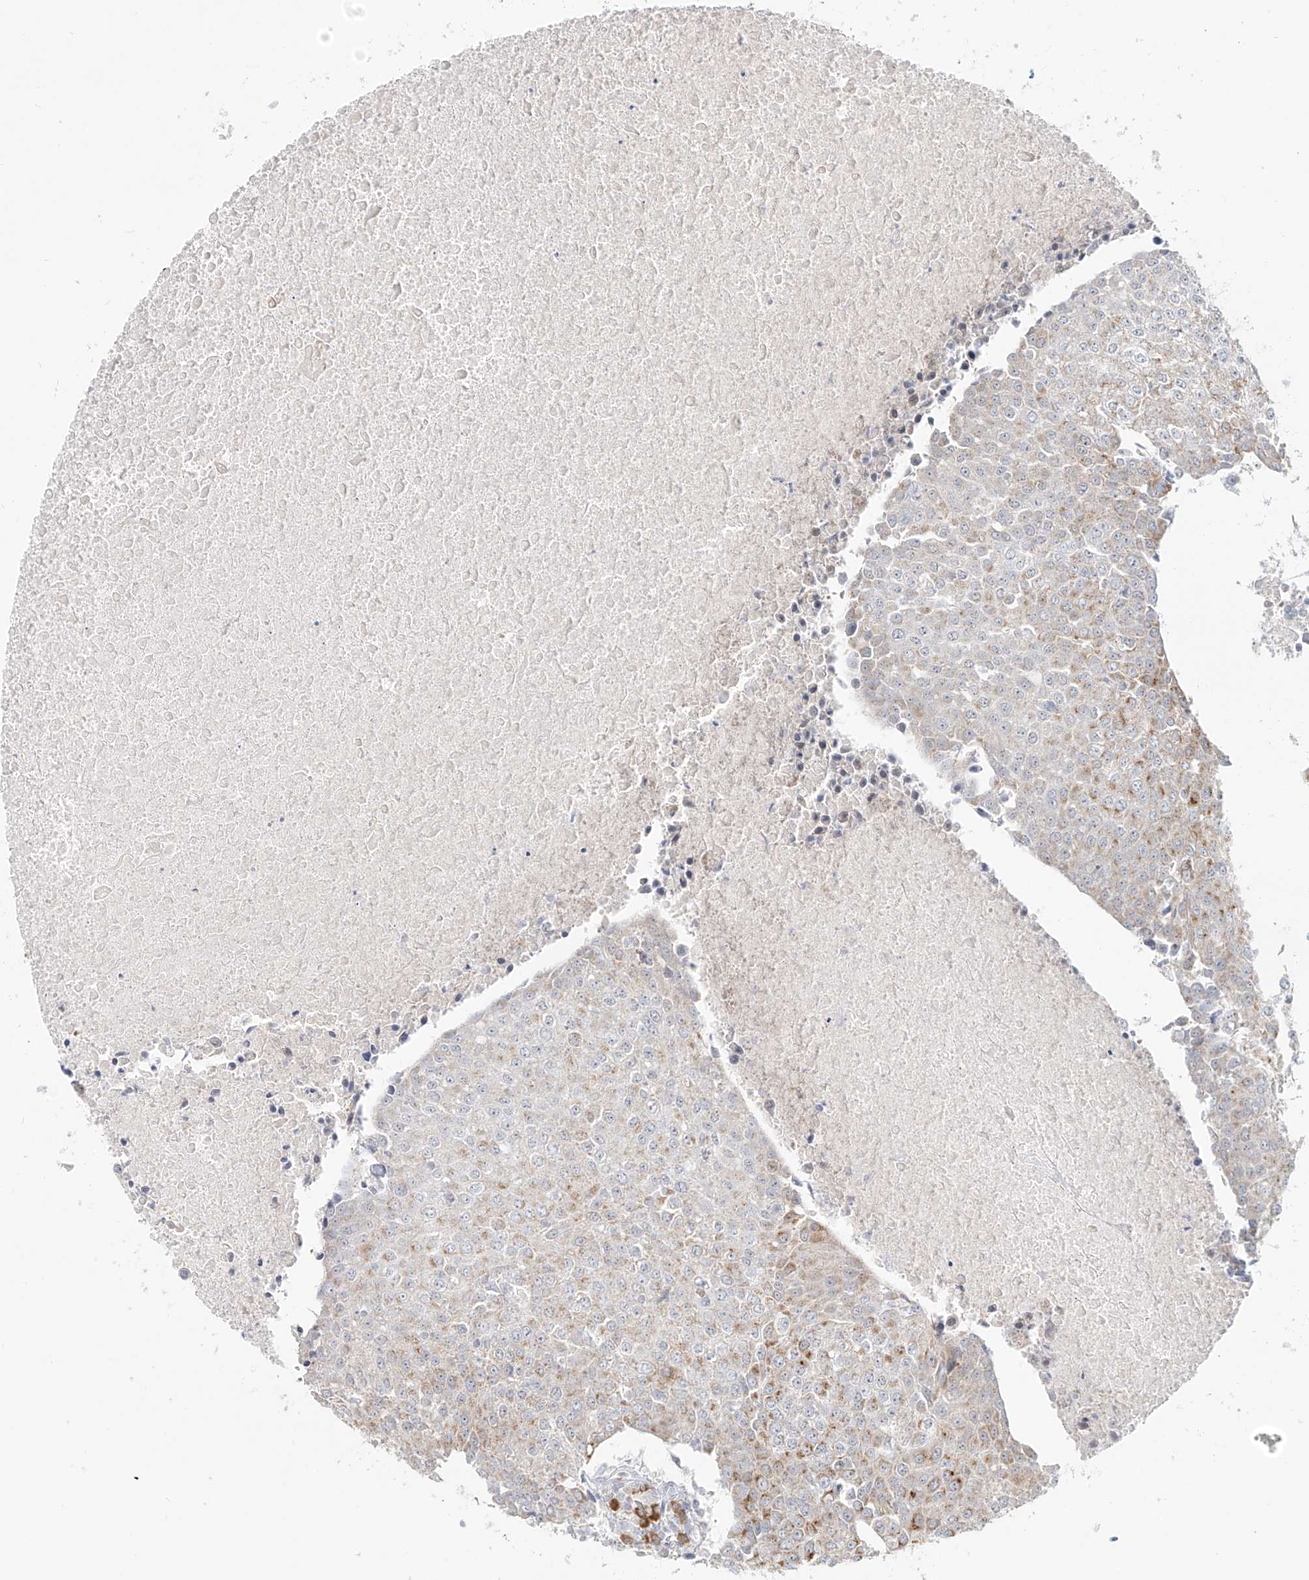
{"staining": {"intensity": "weak", "quantity": "25%-75%", "location": "cytoplasmic/membranous"}, "tissue": "urothelial cancer", "cell_type": "Tumor cells", "image_type": "cancer", "snomed": [{"axis": "morphology", "description": "Urothelial carcinoma, High grade"}, {"axis": "topography", "description": "Urinary bladder"}], "caption": "Immunohistochemical staining of urothelial cancer shows low levels of weak cytoplasmic/membranous protein expression in about 25%-75% of tumor cells.", "gene": "BSDC1", "patient": {"sex": "female", "age": 85}}